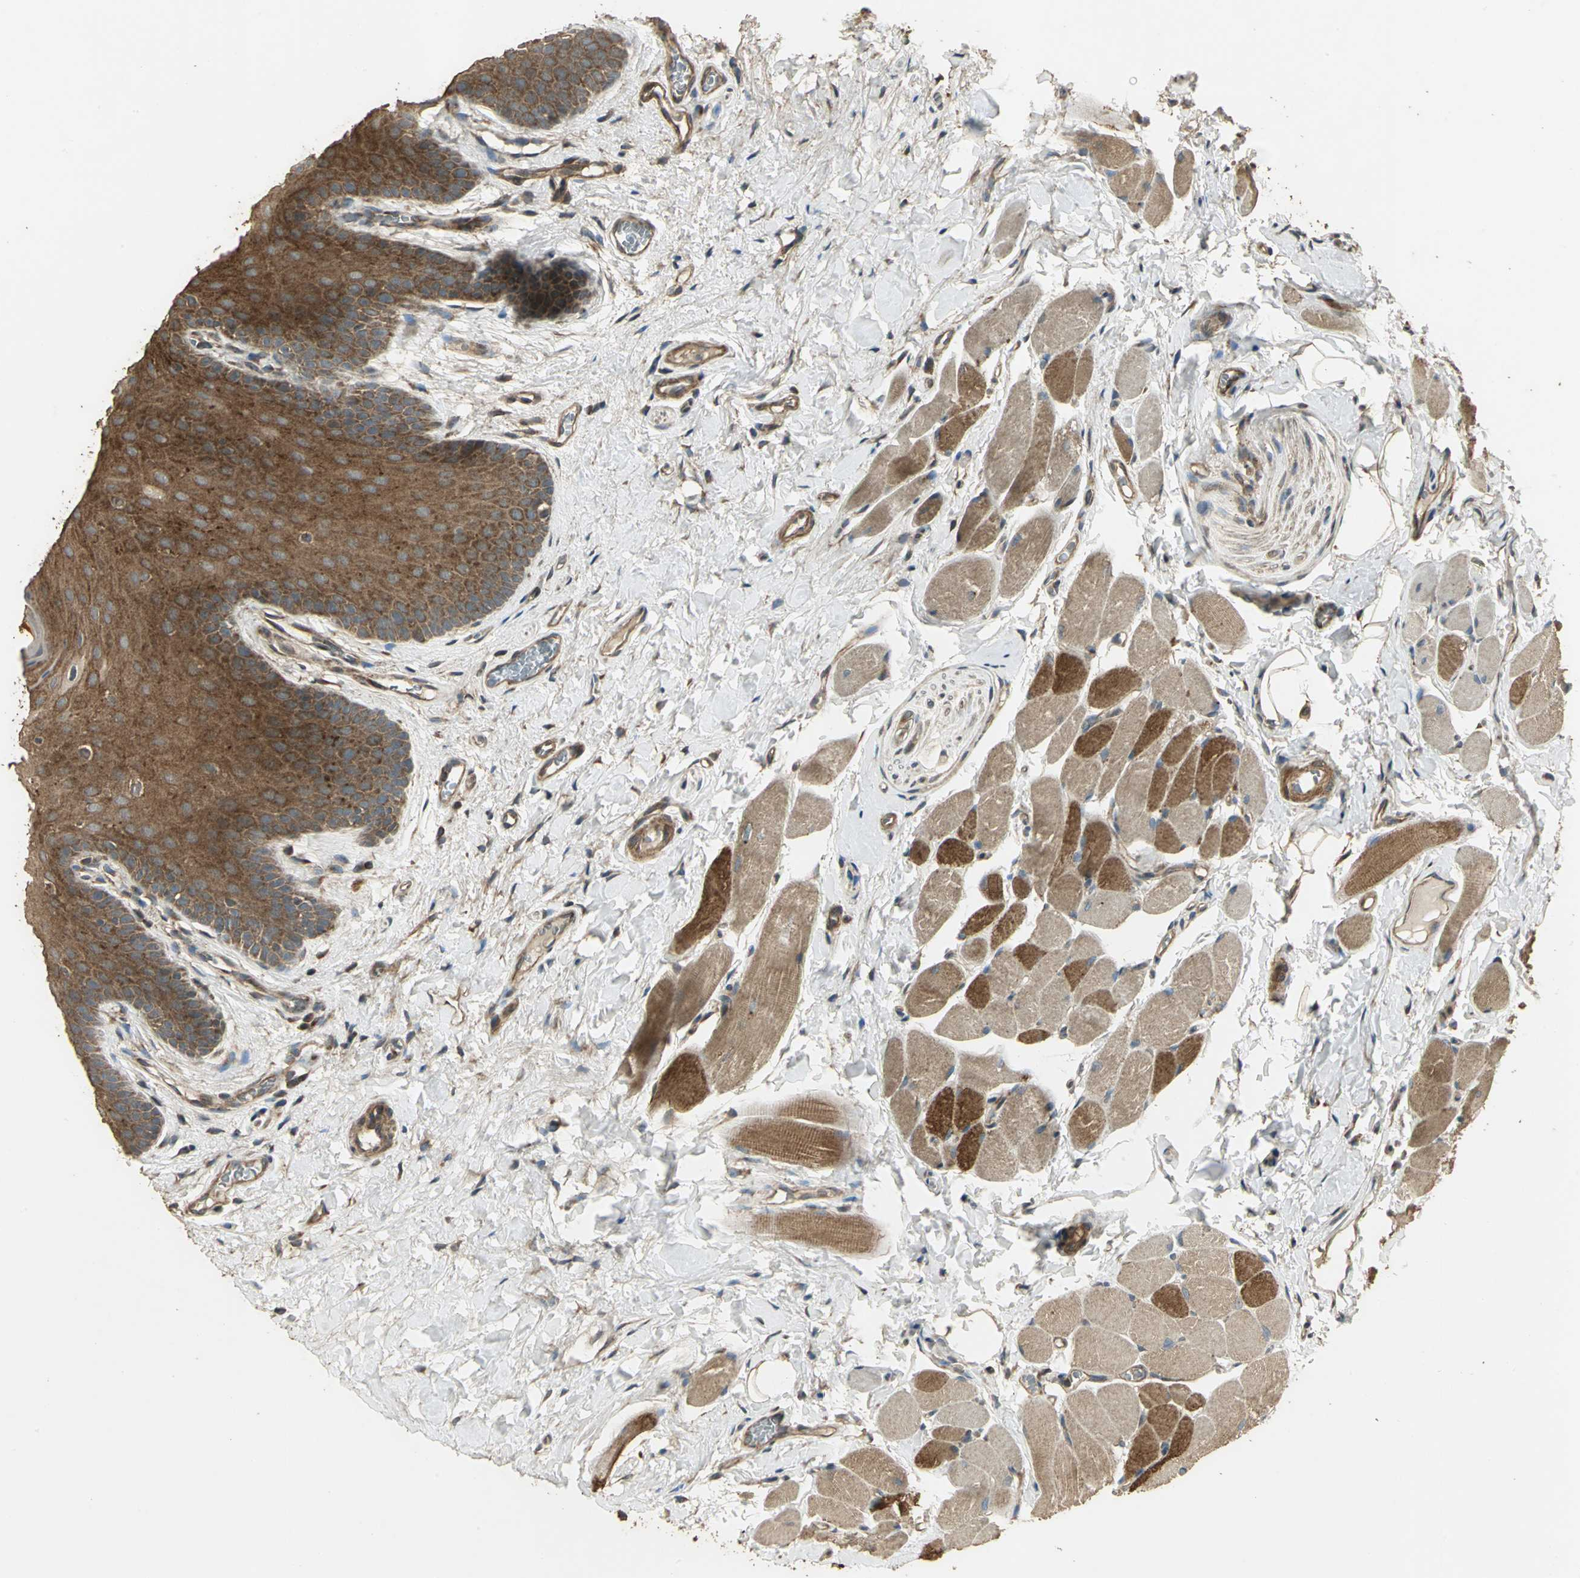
{"staining": {"intensity": "strong", "quantity": ">75%", "location": "cytoplasmic/membranous"}, "tissue": "oral mucosa", "cell_type": "Squamous epithelial cells", "image_type": "normal", "snomed": [{"axis": "morphology", "description": "Normal tissue, NOS"}, {"axis": "topography", "description": "Oral tissue"}], "caption": "Immunohistochemical staining of benign oral mucosa shows strong cytoplasmic/membranous protein positivity in about >75% of squamous epithelial cells.", "gene": "KANK1", "patient": {"sex": "male", "age": 54}}